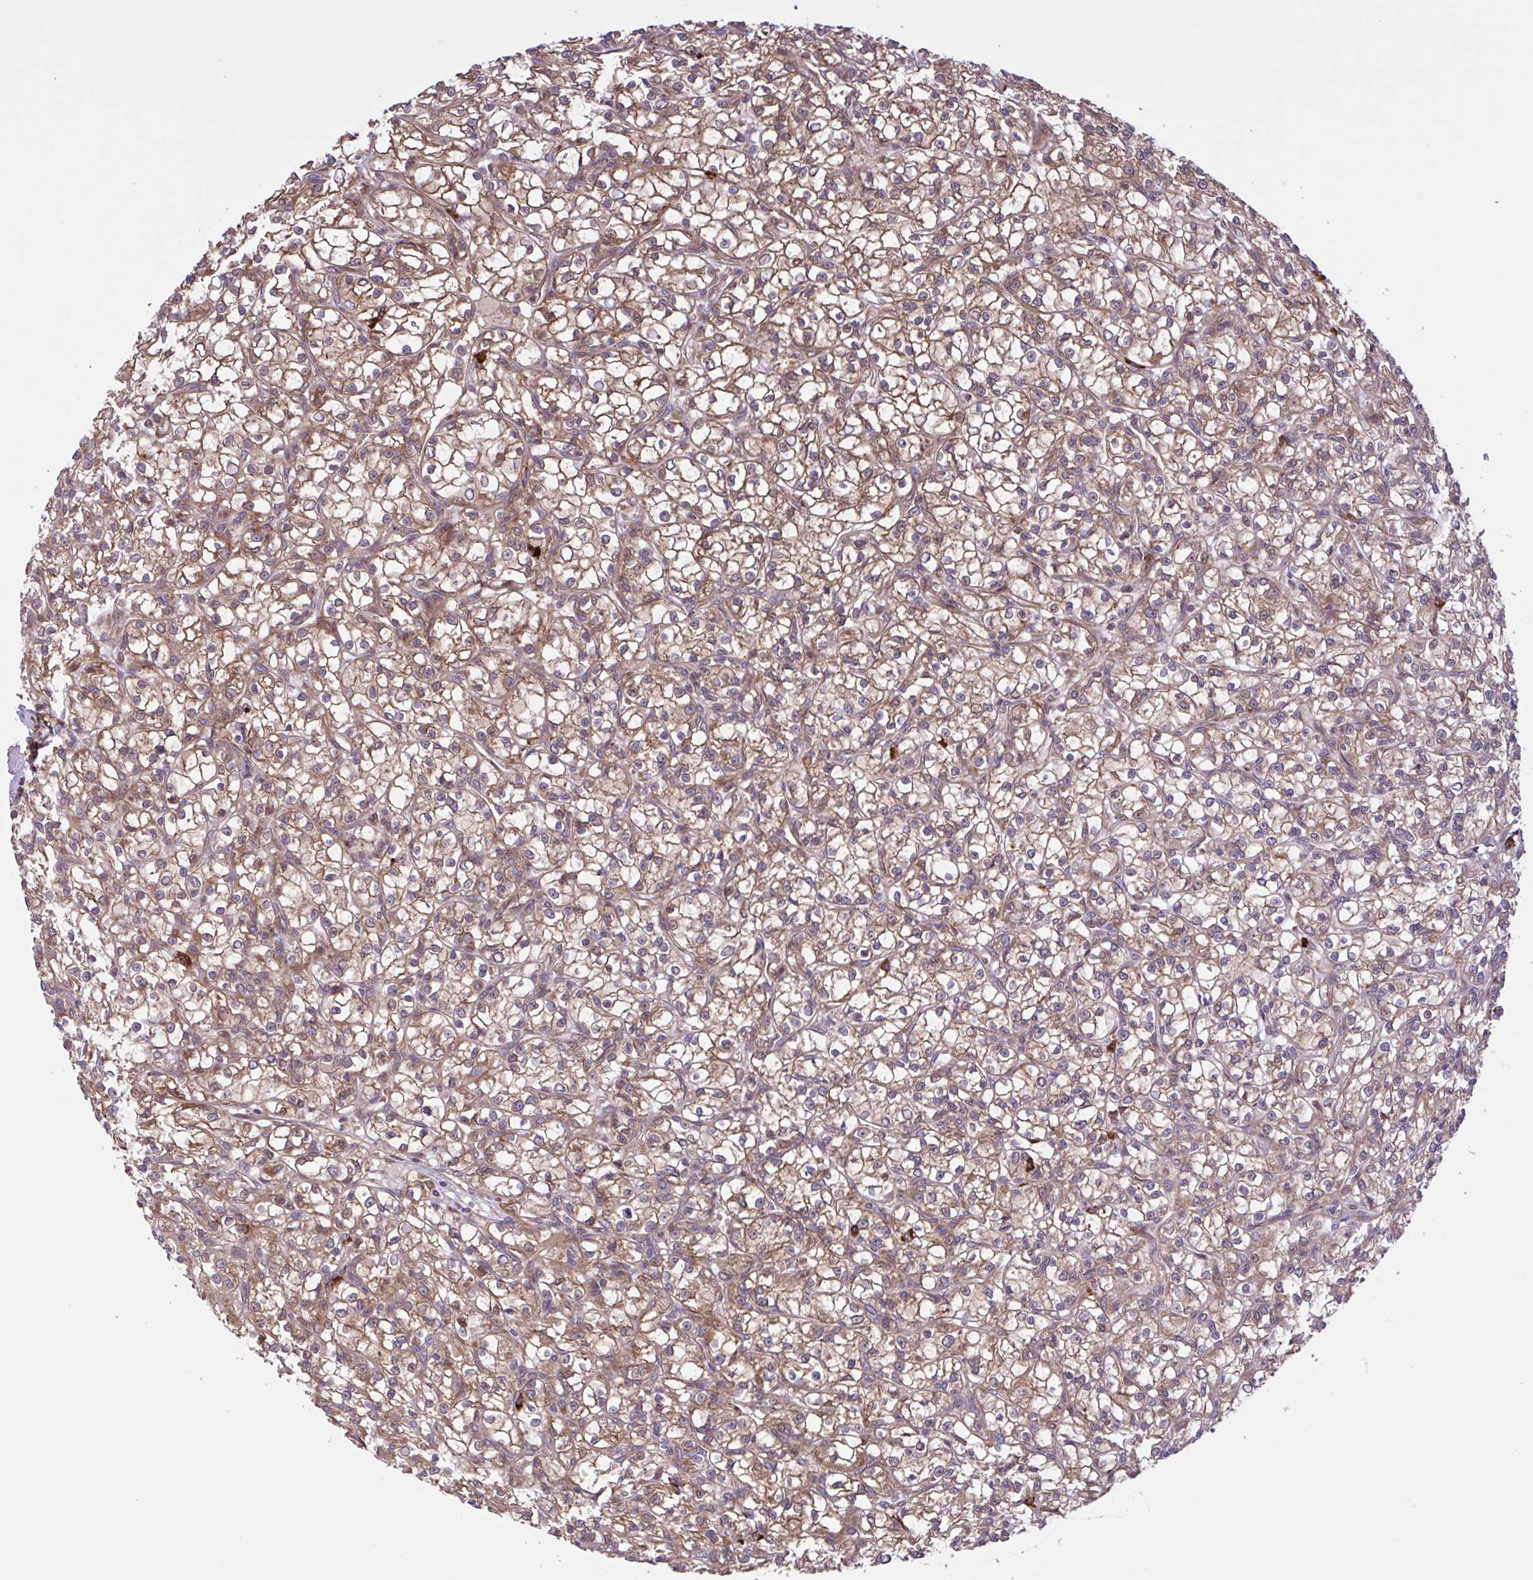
{"staining": {"intensity": "moderate", "quantity": ">75%", "location": "cytoplasmic/membranous"}, "tissue": "renal cancer", "cell_type": "Tumor cells", "image_type": "cancer", "snomed": [{"axis": "morphology", "description": "Adenocarcinoma, NOS"}, {"axis": "topography", "description": "Kidney"}], "caption": "Human adenocarcinoma (renal) stained for a protein (brown) demonstrates moderate cytoplasmic/membranous positive positivity in about >75% of tumor cells.", "gene": "INTS10", "patient": {"sex": "female", "age": 59}}